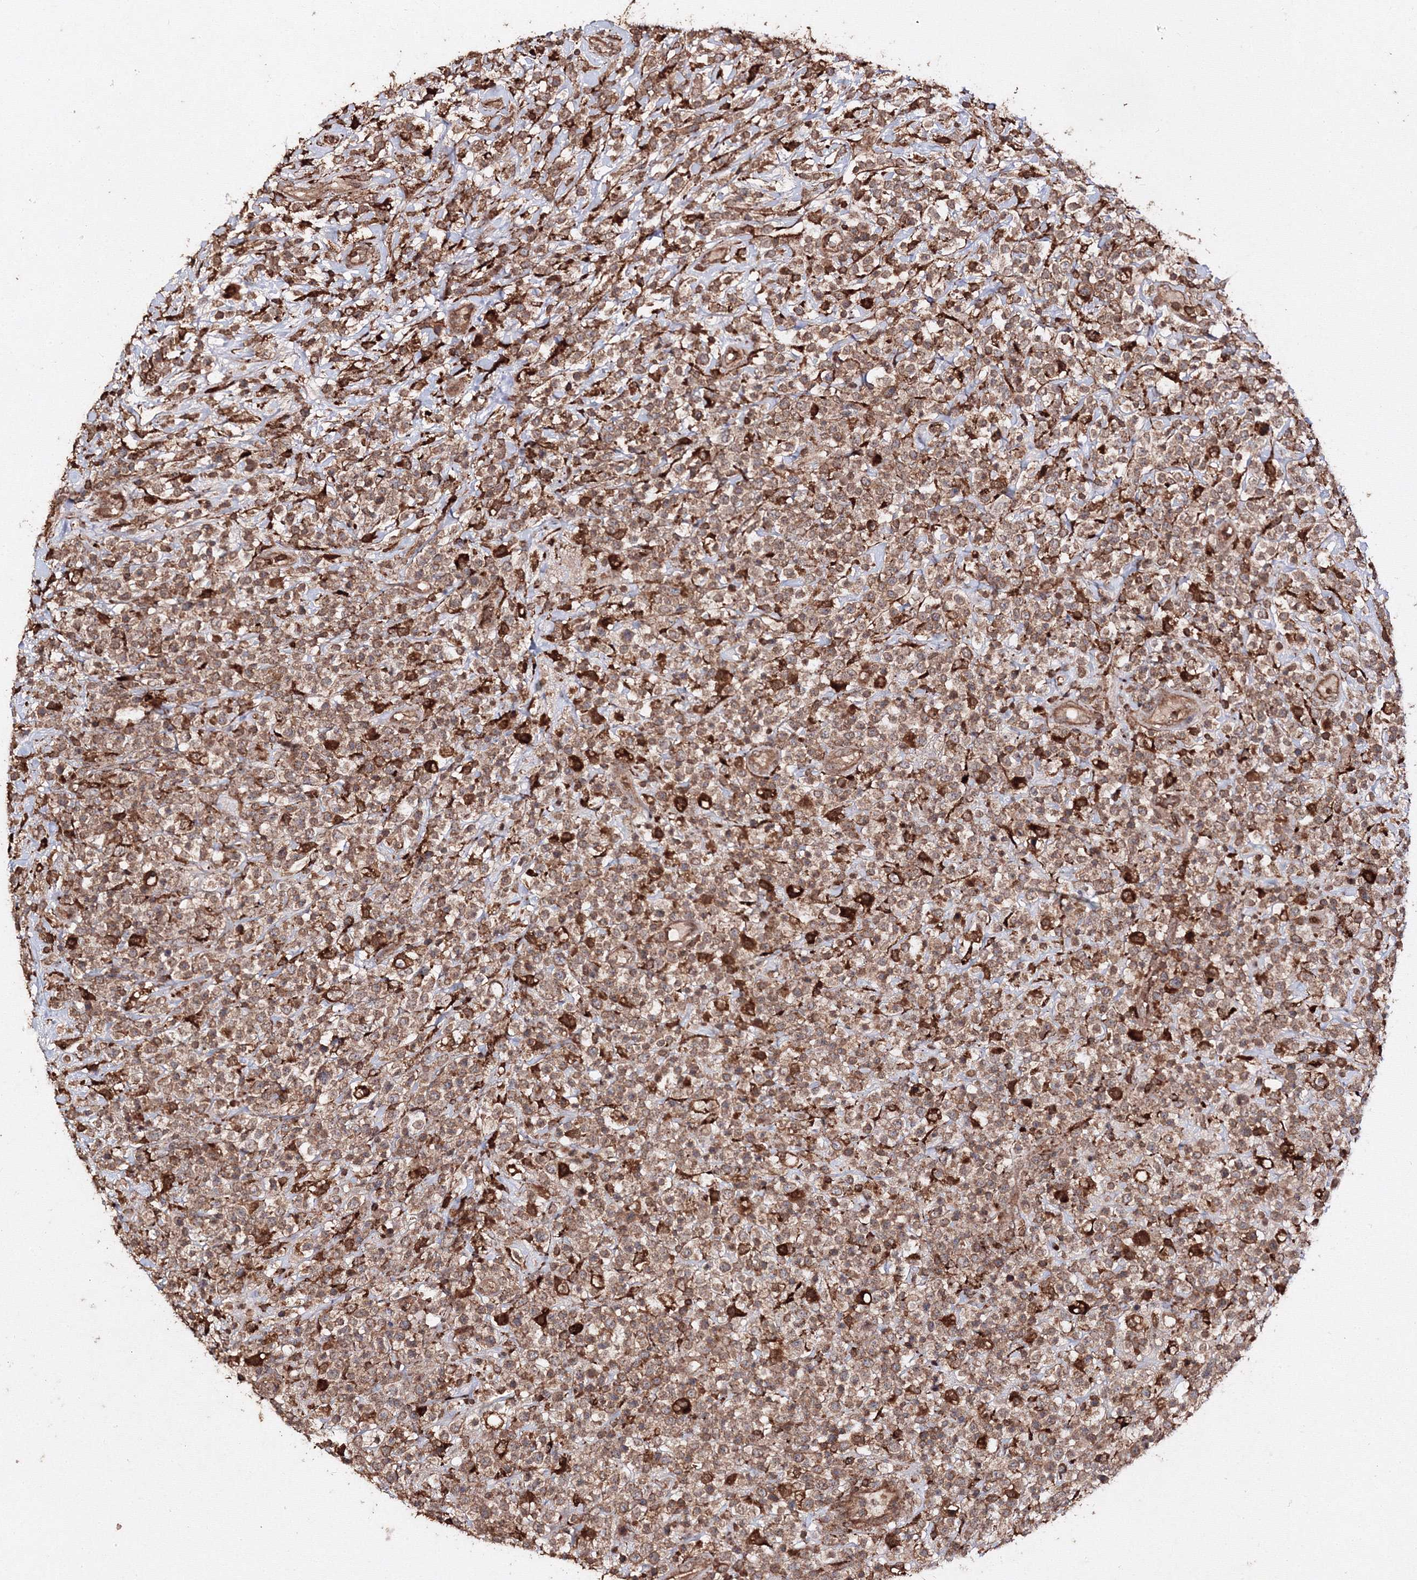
{"staining": {"intensity": "moderate", "quantity": ">75%", "location": "cytoplasmic/membranous"}, "tissue": "lymphoma", "cell_type": "Tumor cells", "image_type": "cancer", "snomed": [{"axis": "morphology", "description": "Malignant lymphoma, non-Hodgkin's type, High grade"}, {"axis": "topography", "description": "Colon"}], "caption": "This is an image of immunohistochemistry (IHC) staining of high-grade malignant lymphoma, non-Hodgkin's type, which shows moderate positivity in the cytoplasmic/membranous of tumor cells.", "gene": "DDO", "patient": {"sex": "female", "age": 53}}